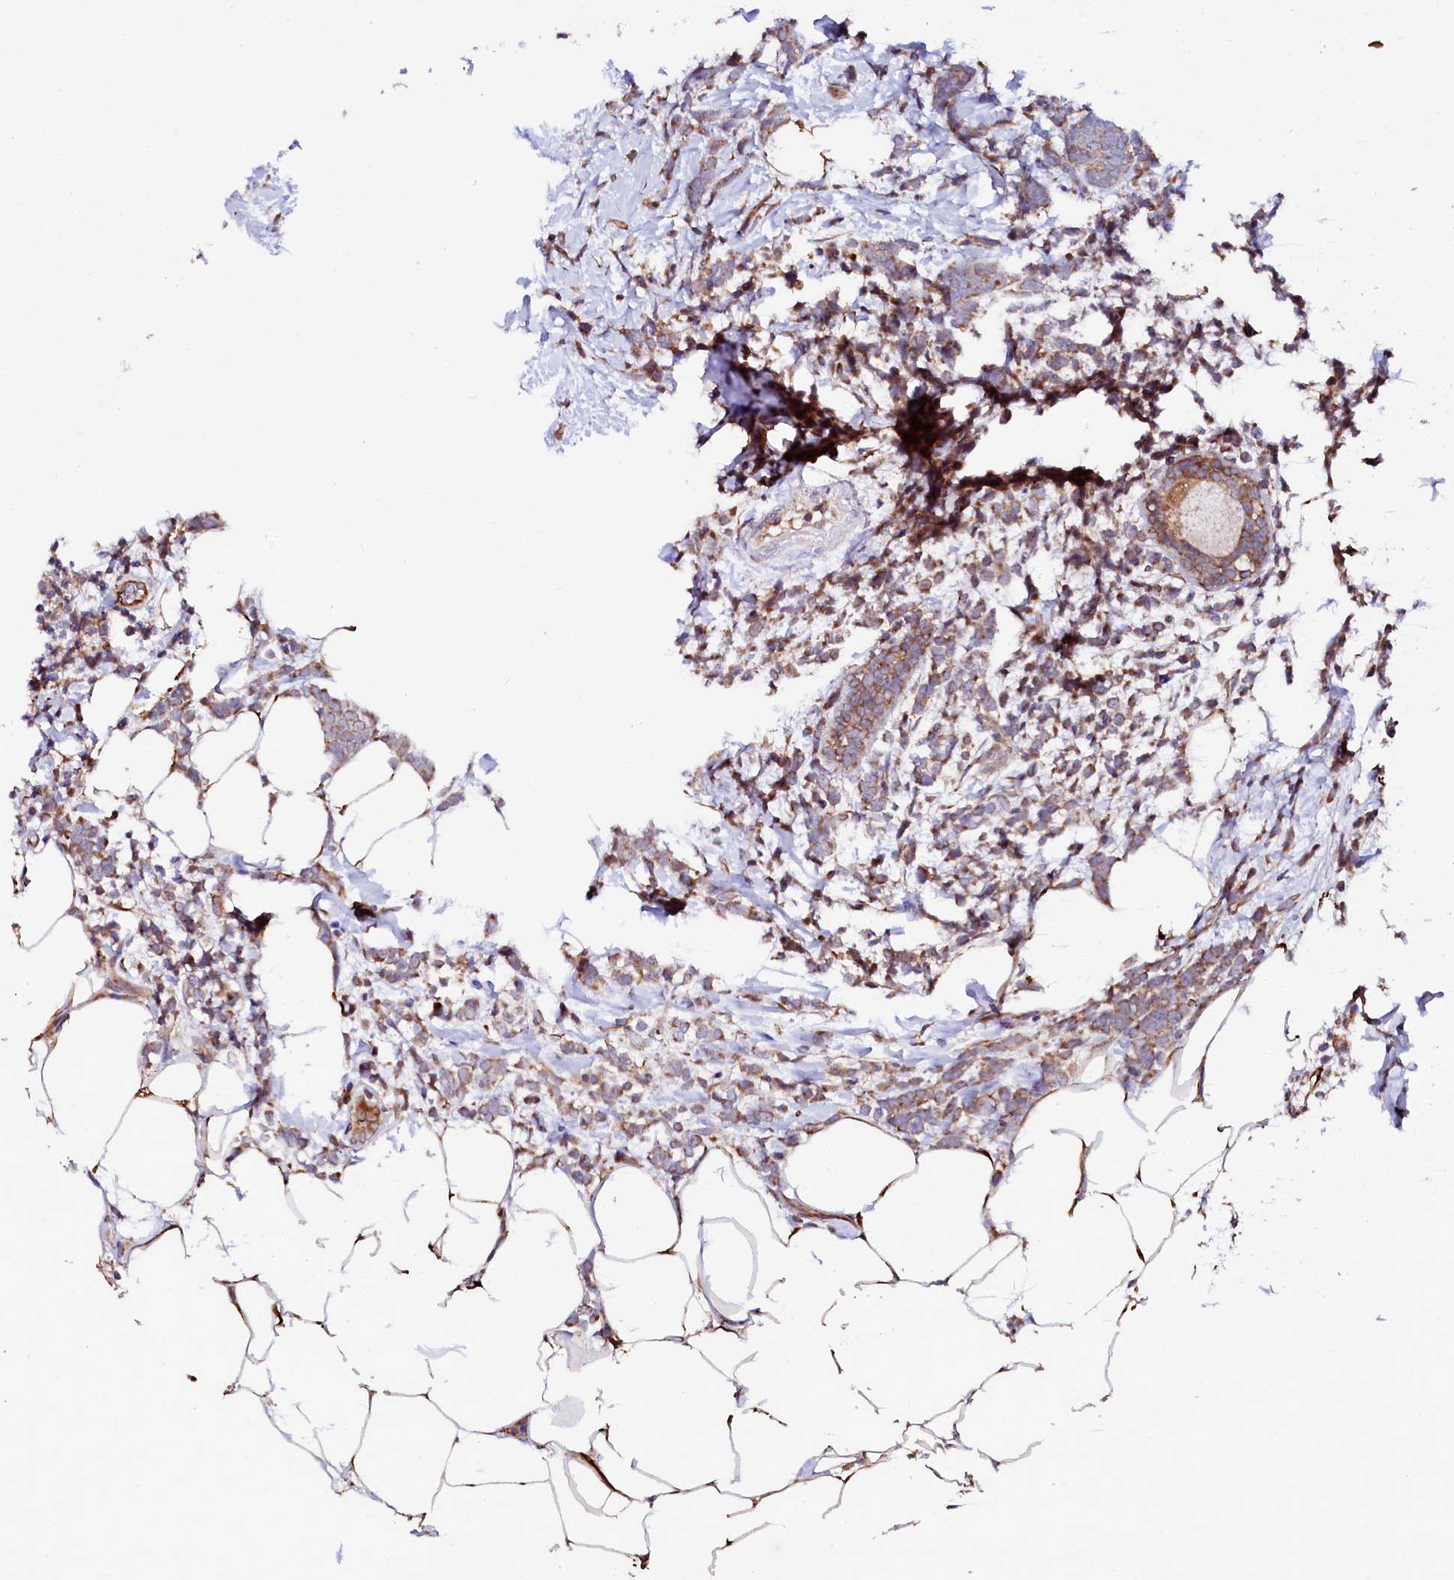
{"staining": {"intensity": "weak", "quantity": "25%-75%", "location": "cytoplasmic/membranous"}, "tissue": "breast cancer", "cell_type": "Tumor cells", "image_type": "cancer", "snomed": [{"axis": "morphology", "description": "Lobular carcinoma"}, {"axis": "topography", "description": "Breast"}], "caption": "Immunohistochemical staining of breast lobular carcinoma shows low levels of weak cytoplasmic/membranous positivity in about 25%-75% of tumor cells. The staining is performed using DAB (3,3'-diaminobenzidine) brown chromogen to label protein expression. The nuclei are counter-stained blue using hematoxylin.", "gene": "UBE3C", "patient": {"sex": "female", "age": 58}}